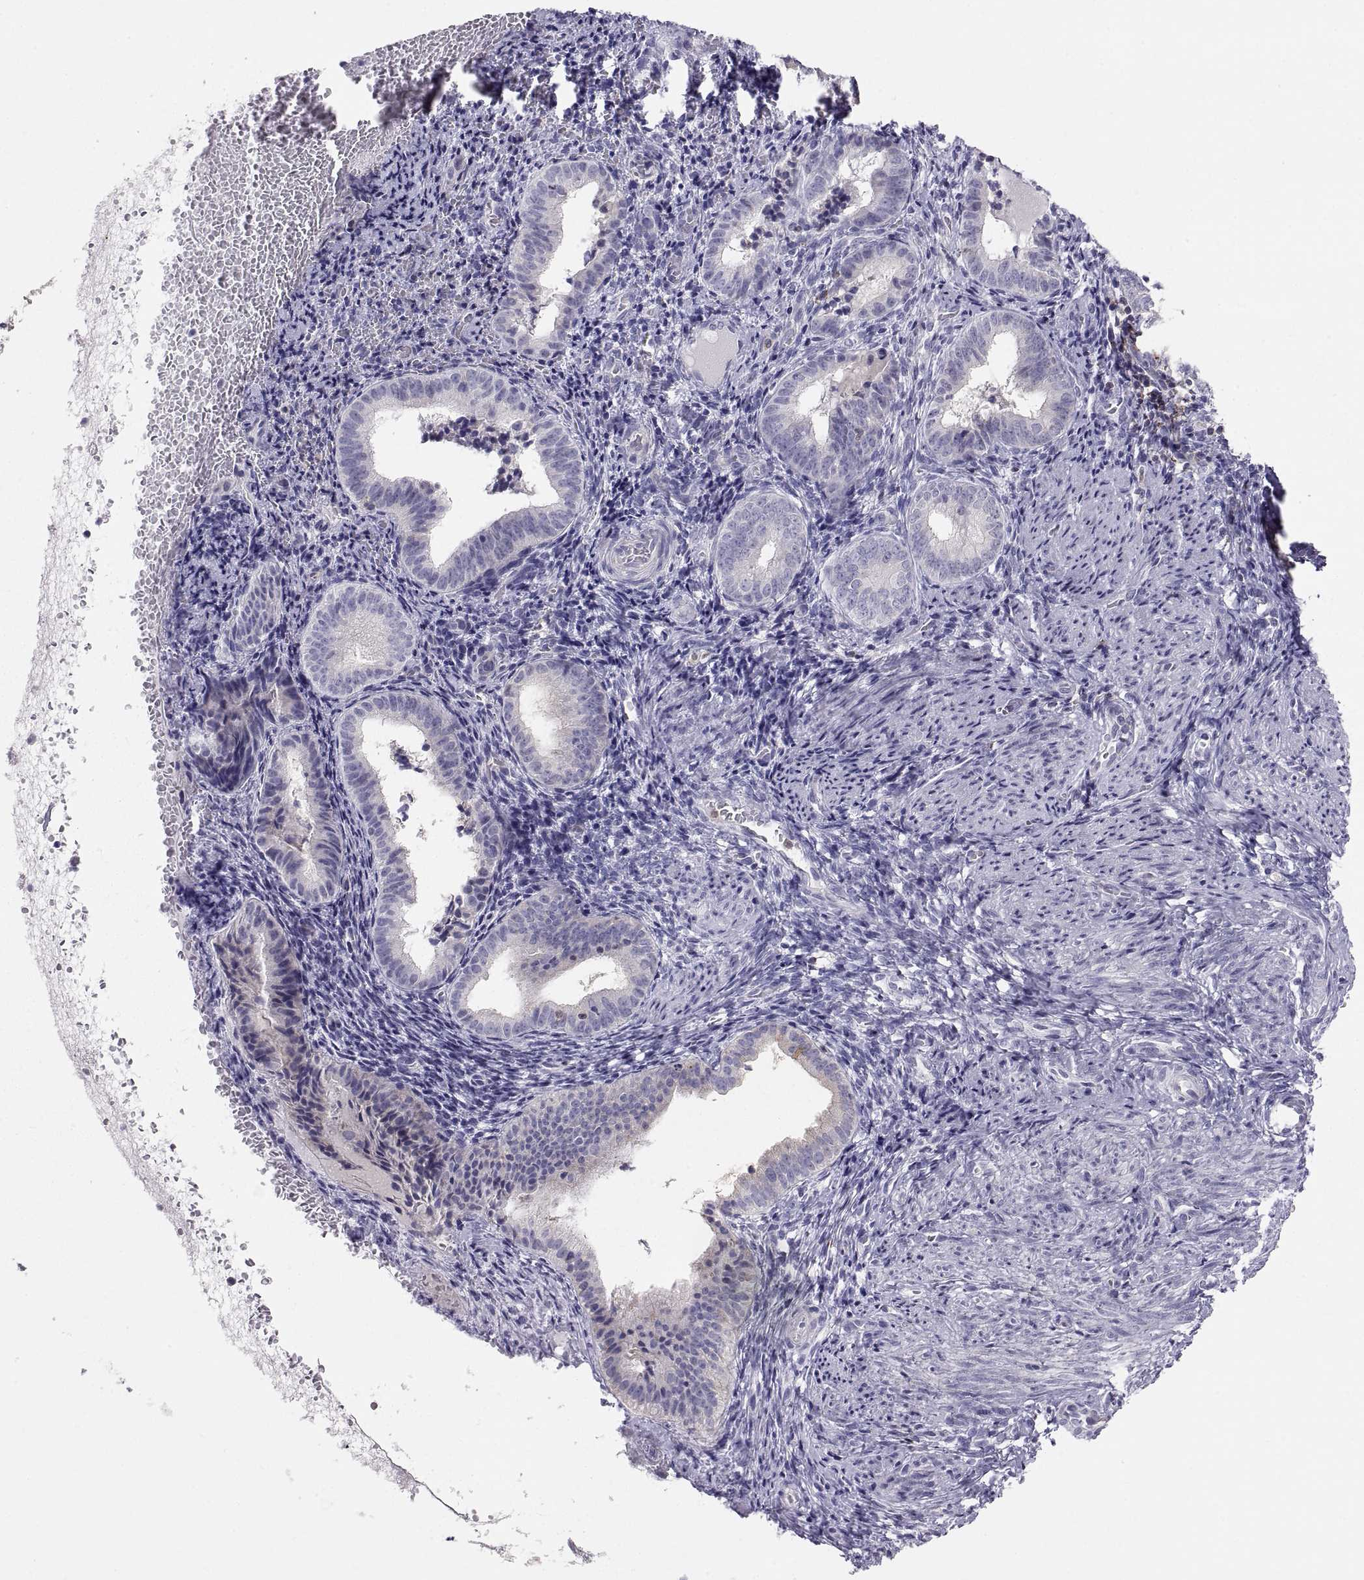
{"staining": {"intensity": "negative", "quantity": "none", "location": "none"}, "tissue": "endometrium", "cell_type": "Cells in endometrial stroma", "image_type": "normal", "snomed": [{"axis": "morphology", "description": "Normal tissue, NOS"}, {"axis": "topography", "description": "Endometrium"}], "caption": "The photomicrograph exhibits no significant positivity in cells in endometrial stroma of endometrium.", "gene": "ERO1A", "patient": {"sex": "female", "age": 42}}